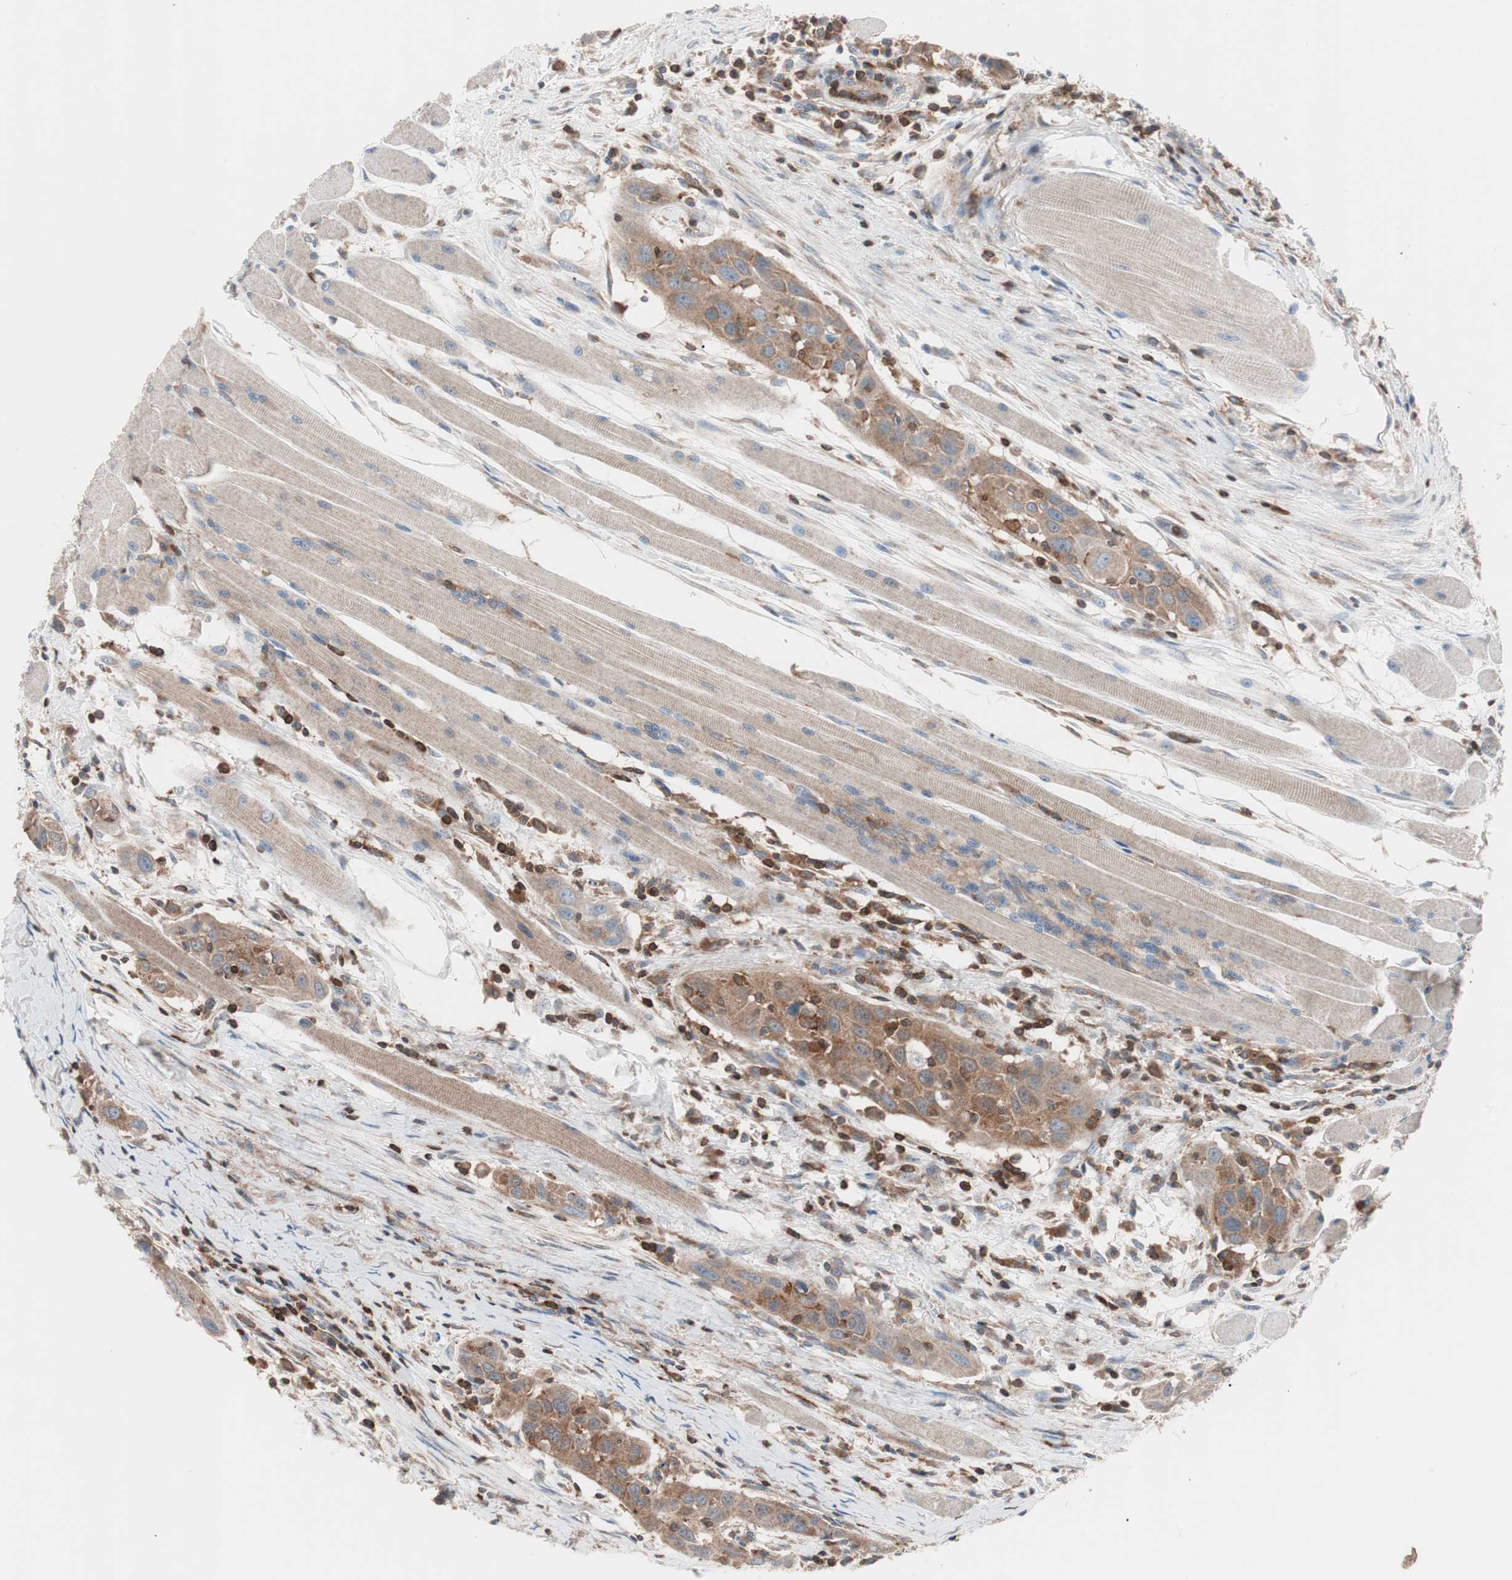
{"staining": {"intensity": "moderate", "quantity": ">75%", "location": "cytoplasmic/membranous"}, "tissue": "head and neck cancer", "cell_type": "Tumor cells", "image_type": "cancer", "snomed": [{"axis": "morphology", "description": "Squamous cell carcinoma, NOS"}, {"axis": "topography", "description": "Oral tissue"}, {"axis": "topography", "description": "Head-Neck"}], "caption": "Head and neck cancer (squamous cell carcinoma) was stained to show a protein in brown. There is medium levels of moderate cytoplasmic/membranous positivity in about >75% of tumor cells.", "gene": "PIK3R1", "patient": {"sex": "female", "age": 50}}